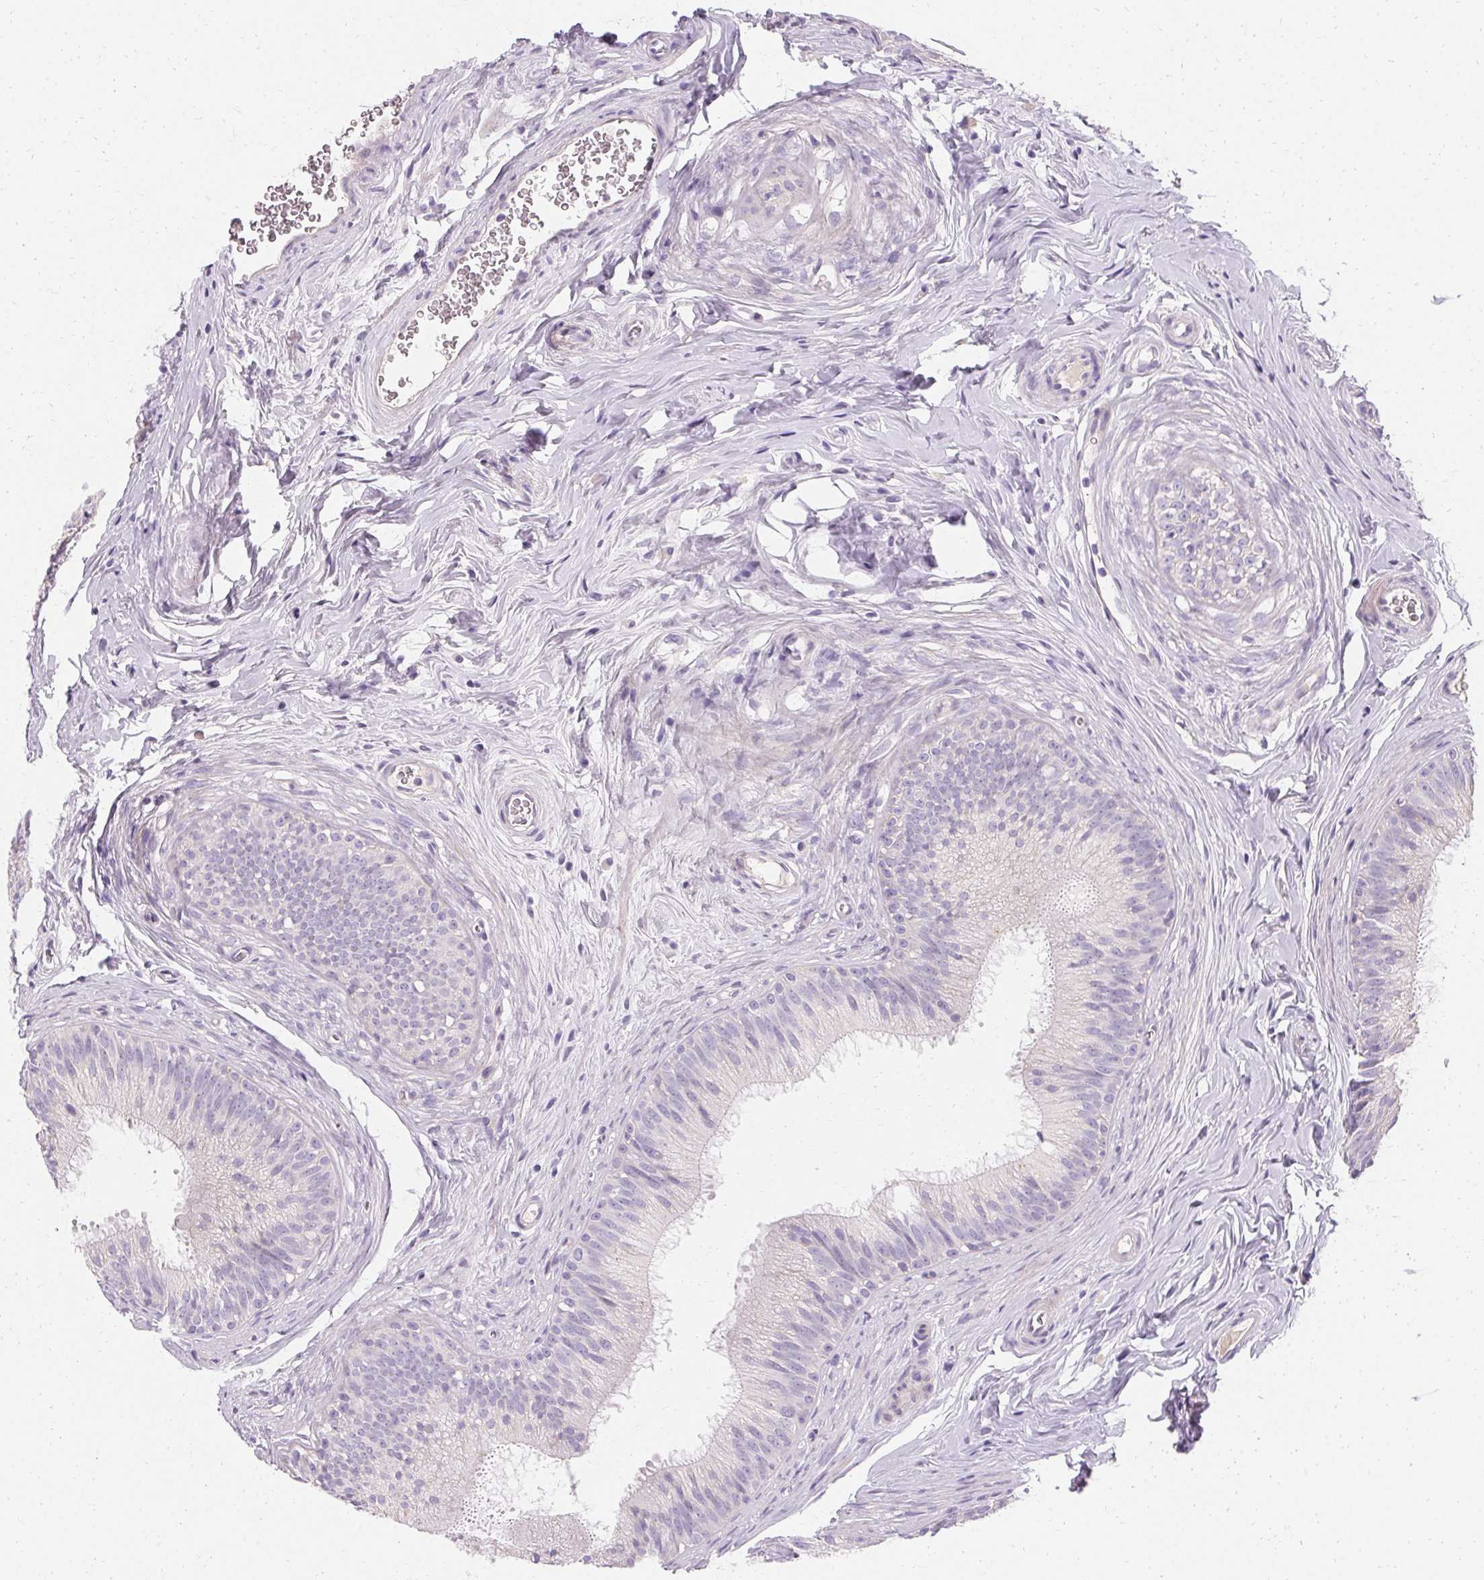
{"staining": {"intensity": "moderate", "quantity": "<25%", "location": "cytoplasmic/membranous"}, "tissue": "epididymis", "cell_type": "Glandular cells", "image_type": "normal", "snomed": [{"axis": "morphology", "description": "Normal tissue, NOS"}, {"axis": "topography", "description": "Epididymis"}], "caption": "Brown immunohistochemical staining in normal human epididymis displays moderate cytoplasmic/membranous positivity in approximately <25% of glandular cells. (Stains: DAB (3,3'-diaminobenzidine) in brown, nuclei in blue, Microscopy: brightfield microscopy at high magnification).", "gene": "TRIP13", "patient": {"sex": "male", "age": 24}}